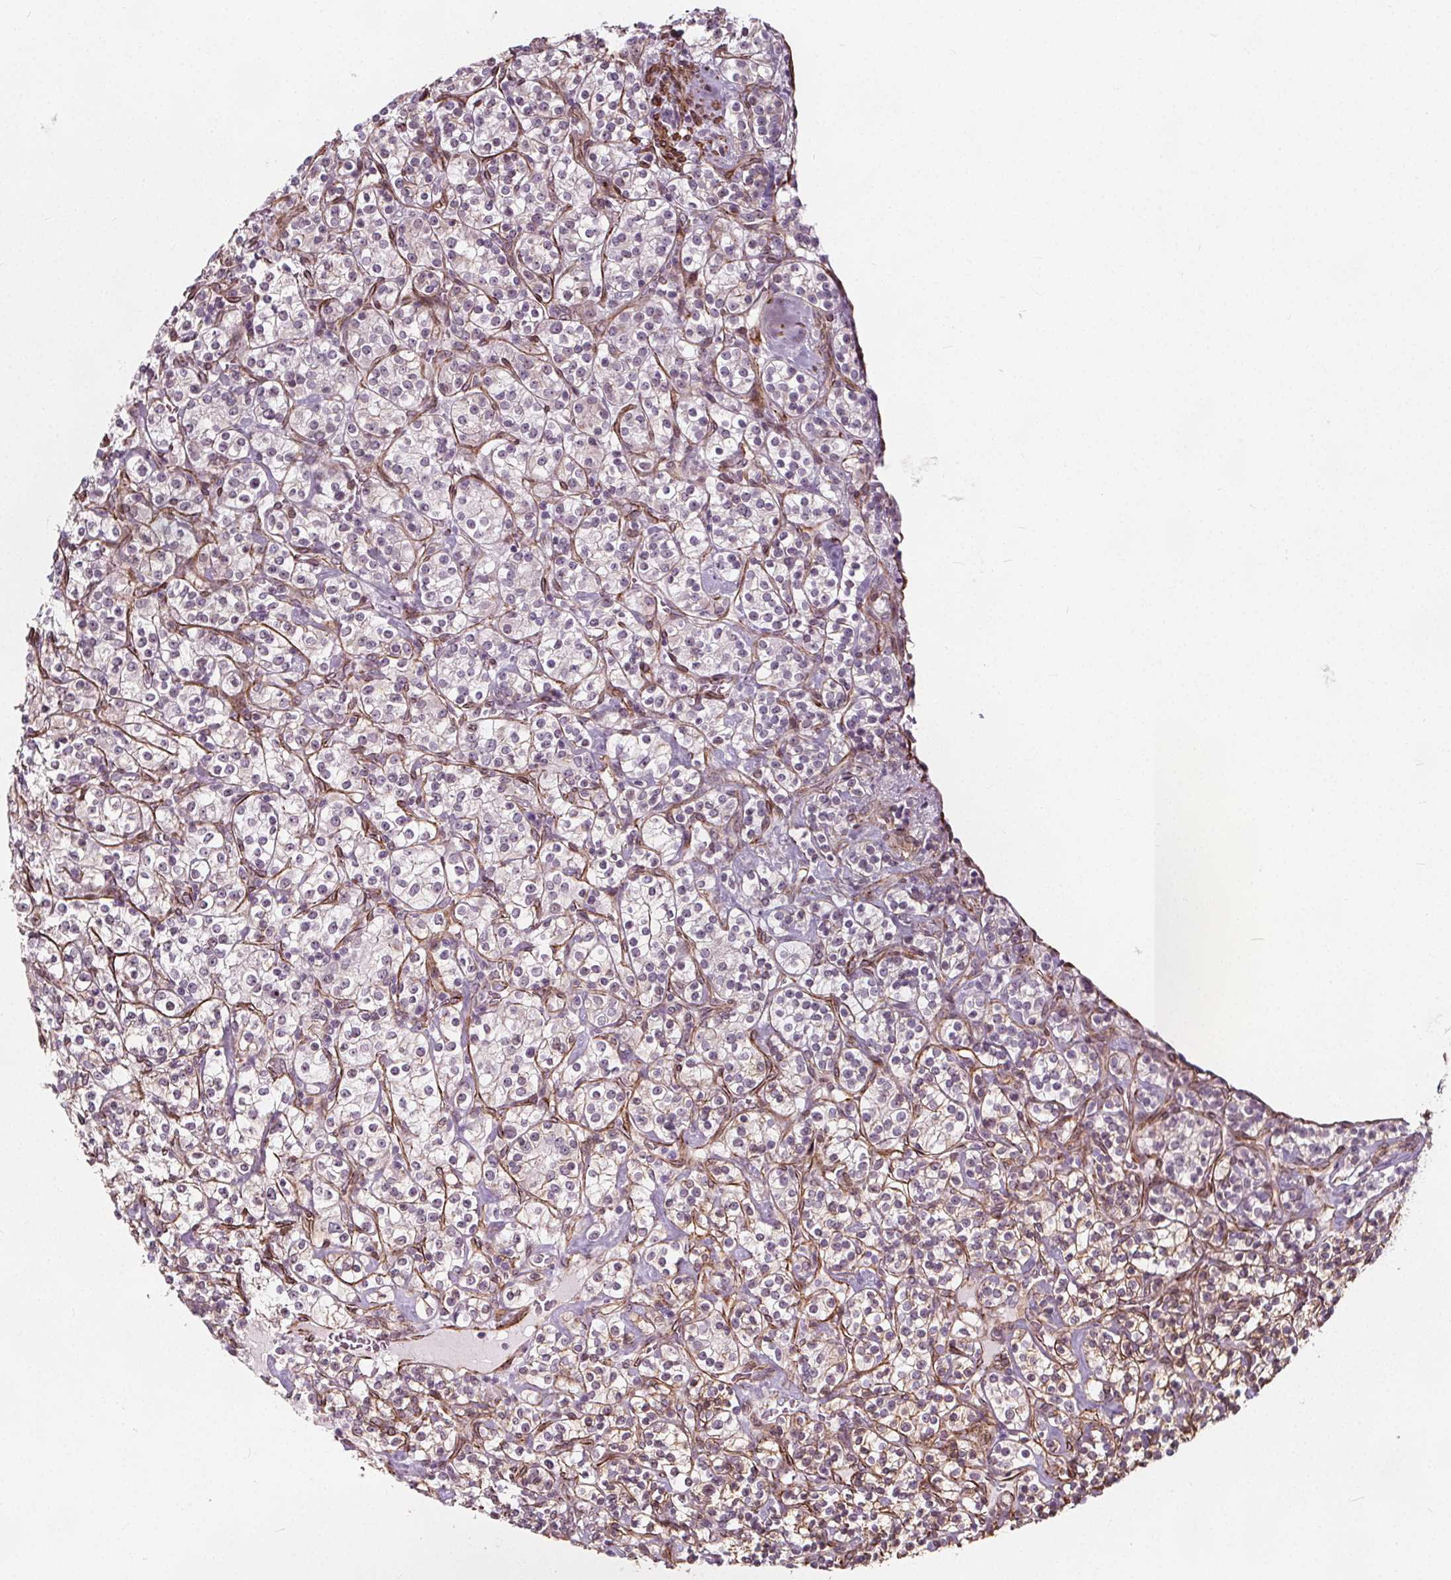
{"staining": {"intensity": "negative", "quantity": "none", "location": "none"}, "tissue": "renal cancer", "cell_type": "Tumor cells", "image_type": "cancer", "snomed": [{"axis": "morphology", "description": "Adenocarcinoma, NOS"}, {"axis": "topography", "description": "Kidney"}], "caption": "Photomicrograph shows no protein expression in tumor cells of renal cancer (adenocarcinoma) tissue.", "gene": "HAS1", "patient": {"sex": "male", "age": 77}}